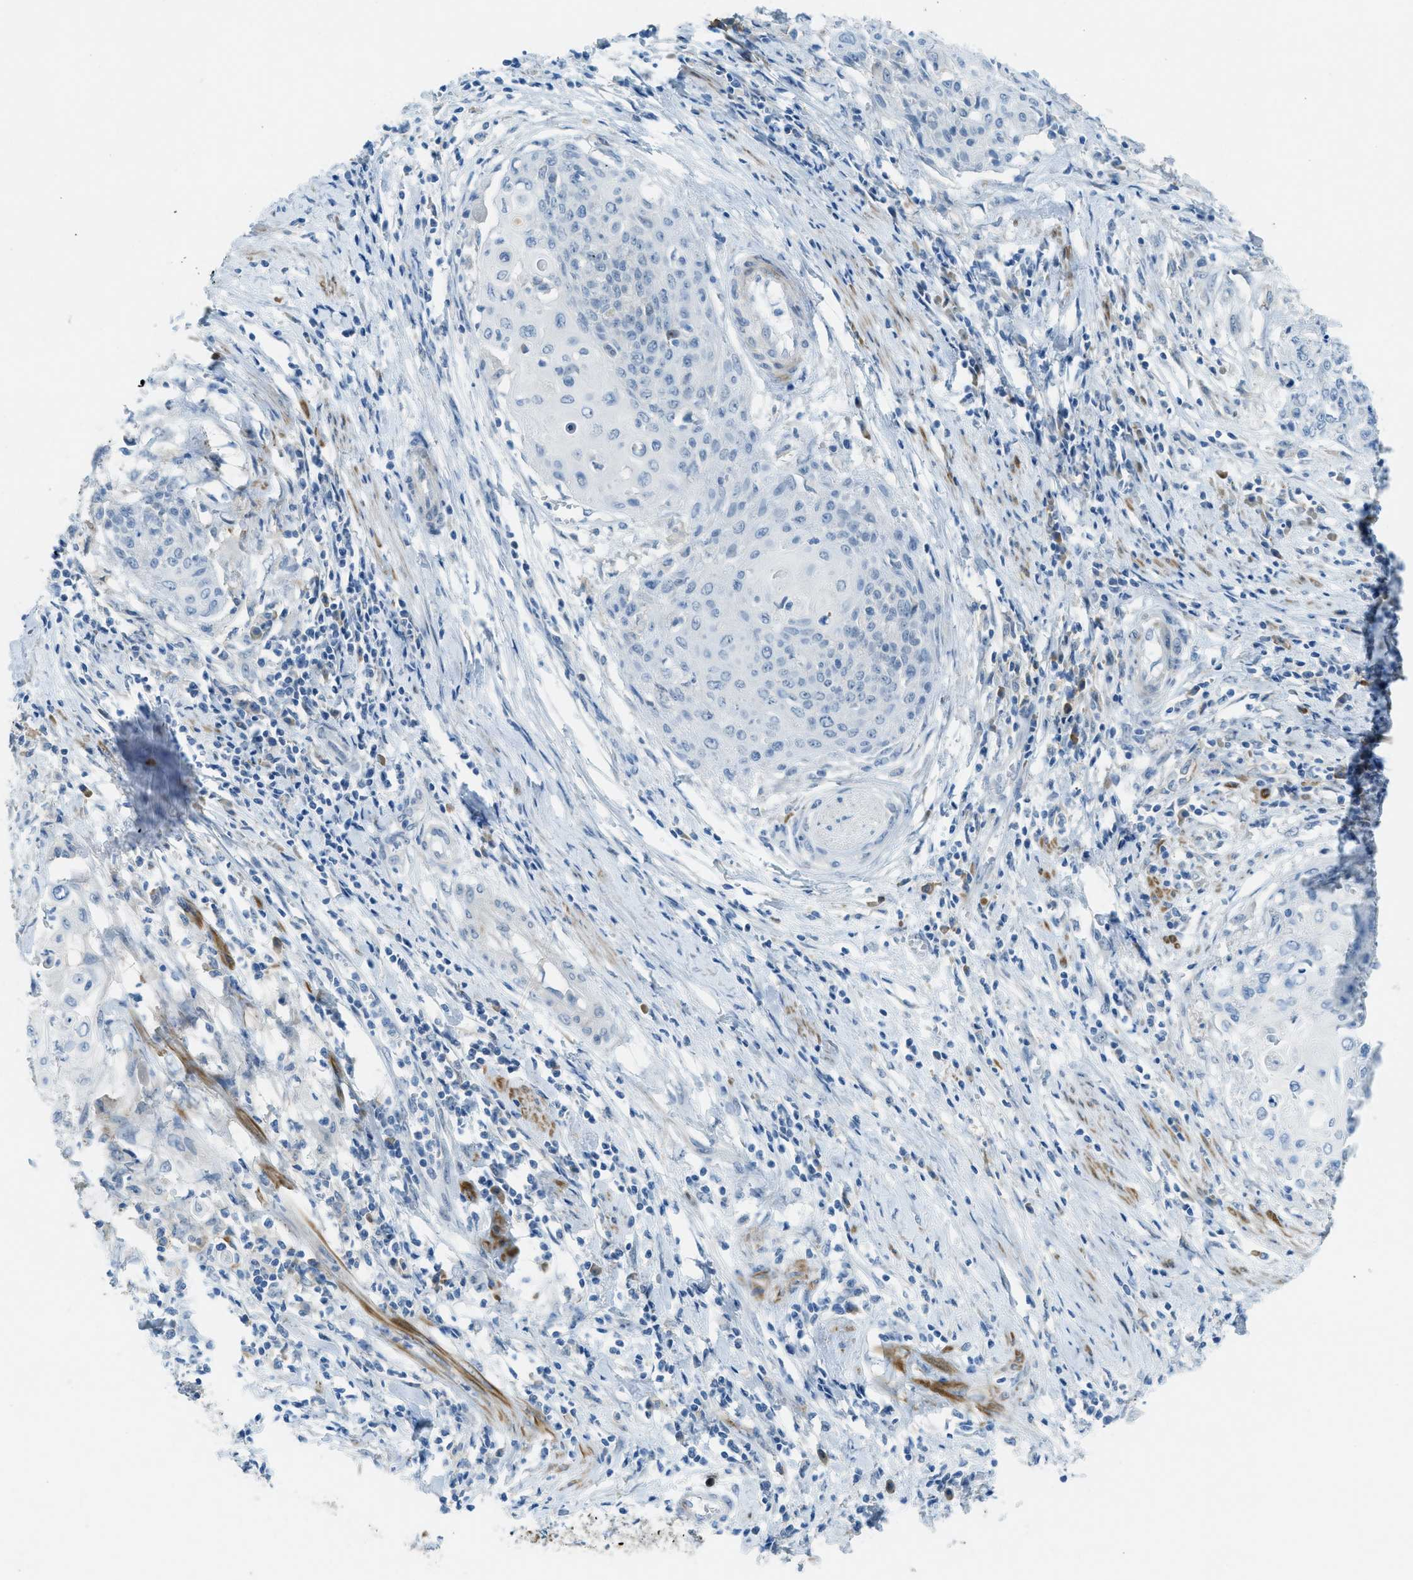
{"staining": {"intensity": "negative", "quantity": "none", "location": "none"}, "tissue": "cervical cancer", "cell_type": "Tumor cells", "image_type": "cancer", "snomed": [{"axis": "morphology", "description": "Squamous cell carcinoma, NOS"}, {"axis": "topography", "description": "Cervix"}], "caption": "A high-resolution micrograph shows IHC staining of cervical cancer, which exhibits no significant staining in tumor cells.", "gene": "KLHL8", "patient": {"sex": "female", "age": 39}}